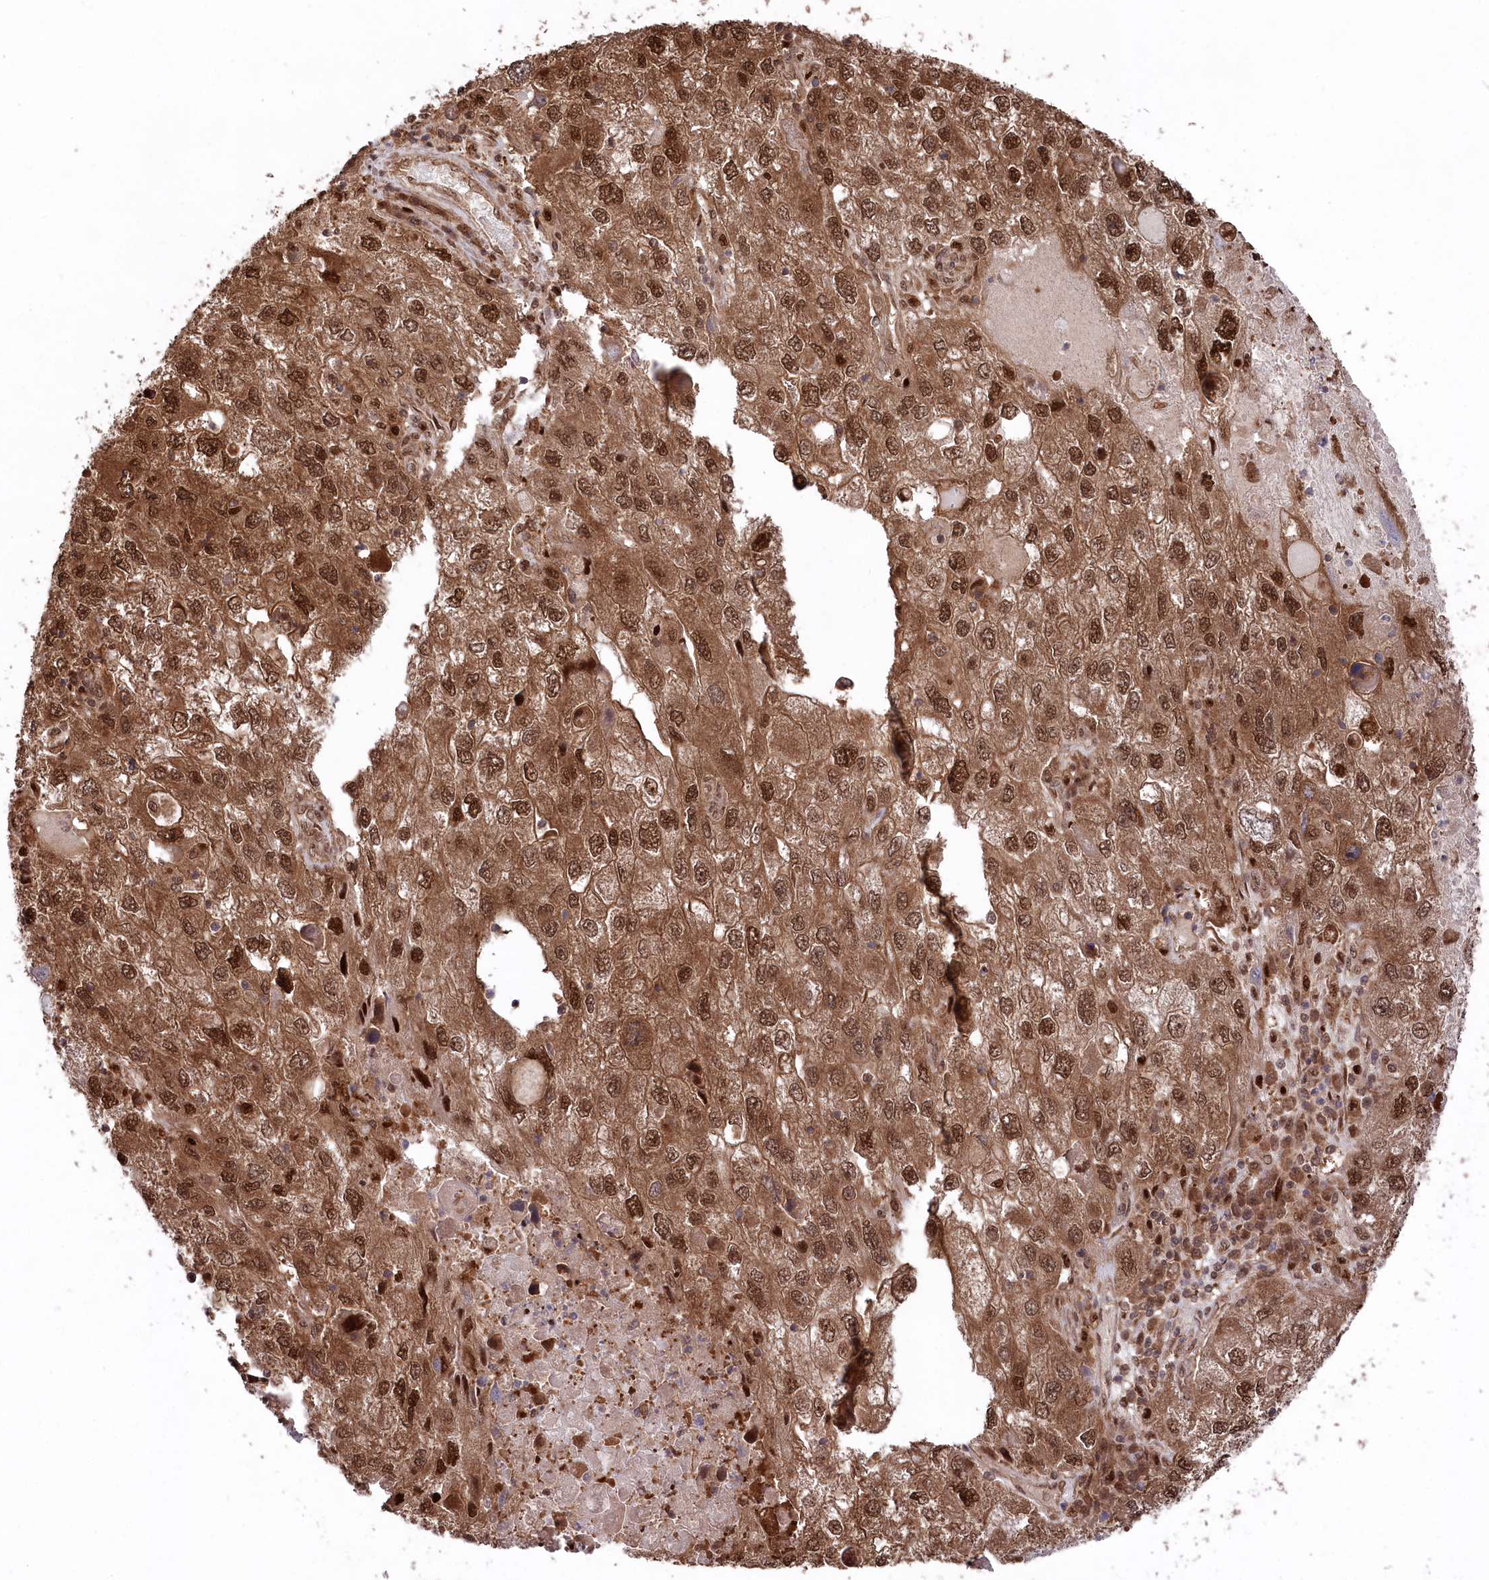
{"staining": {"intensity": "strong", "quantity": ">75%", "location": "cytoplasmic/membranous,nuclear"}, "tissue": "endometrial cancer", "cell_type": "Tumor cells", "image_type": "cancer", "snomed": [{"axis": "morphology", "description": "Adenocarcinoma, NOS"}, {"axis": "topography", "description": "Endometrium"}], "caption": "The photomicrograph demonstrates immunohistochemical staining of endometrial cancer. There is strong cytoplasmic/membranous and nuclear expression is identified in about >75% of tumor cells. (DAB = brown stain, brightfield microscopy at high magnification).", "gene": "PSMA1", "patient": {"sex": "female", "age": 49}}